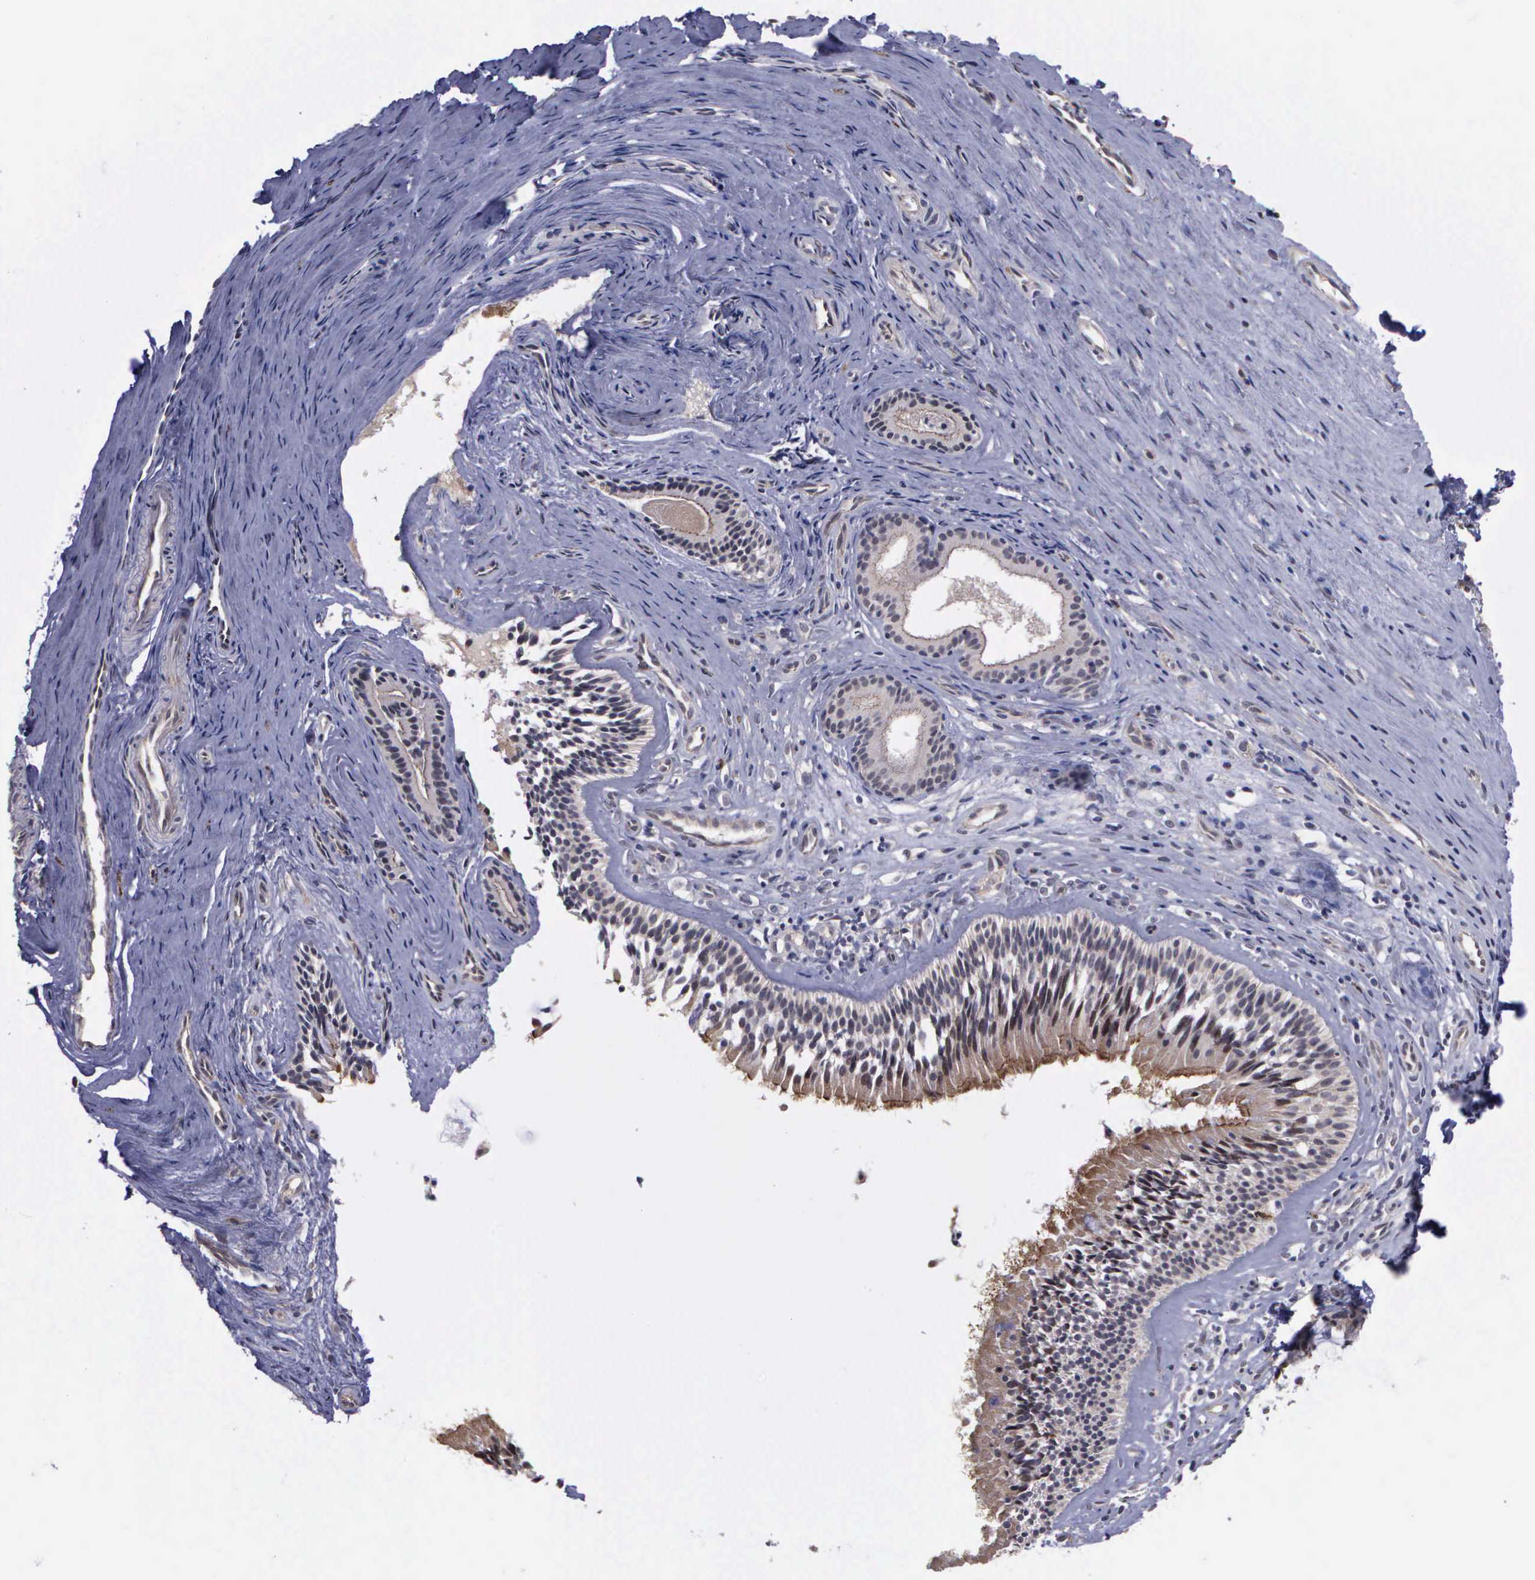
{"staining": {"intensity": "moderate", "quantity": "25%-75%", "location": "cytoplasmic/membranous"}, "tissue": "nasopharynx", "cell_type": "Respiratory epithelial cells", "image_type": "normal", "snomed": [{"axis": "morphology", "description": "Normal tissue, NOS"}, {"axis": "topography", "description": "Nasopharynx"}], "caption": "Immunohistochemical staining of benign nasopharynx displays moderate cytoplasmic/membranous protein expression in about 25%-75% of respiratory epithelial cells. (DAB IHC with brightfield microscopy, high magnification).", "gene": "MAP3K9", "patient": {"sex": "female", "age": 78}}